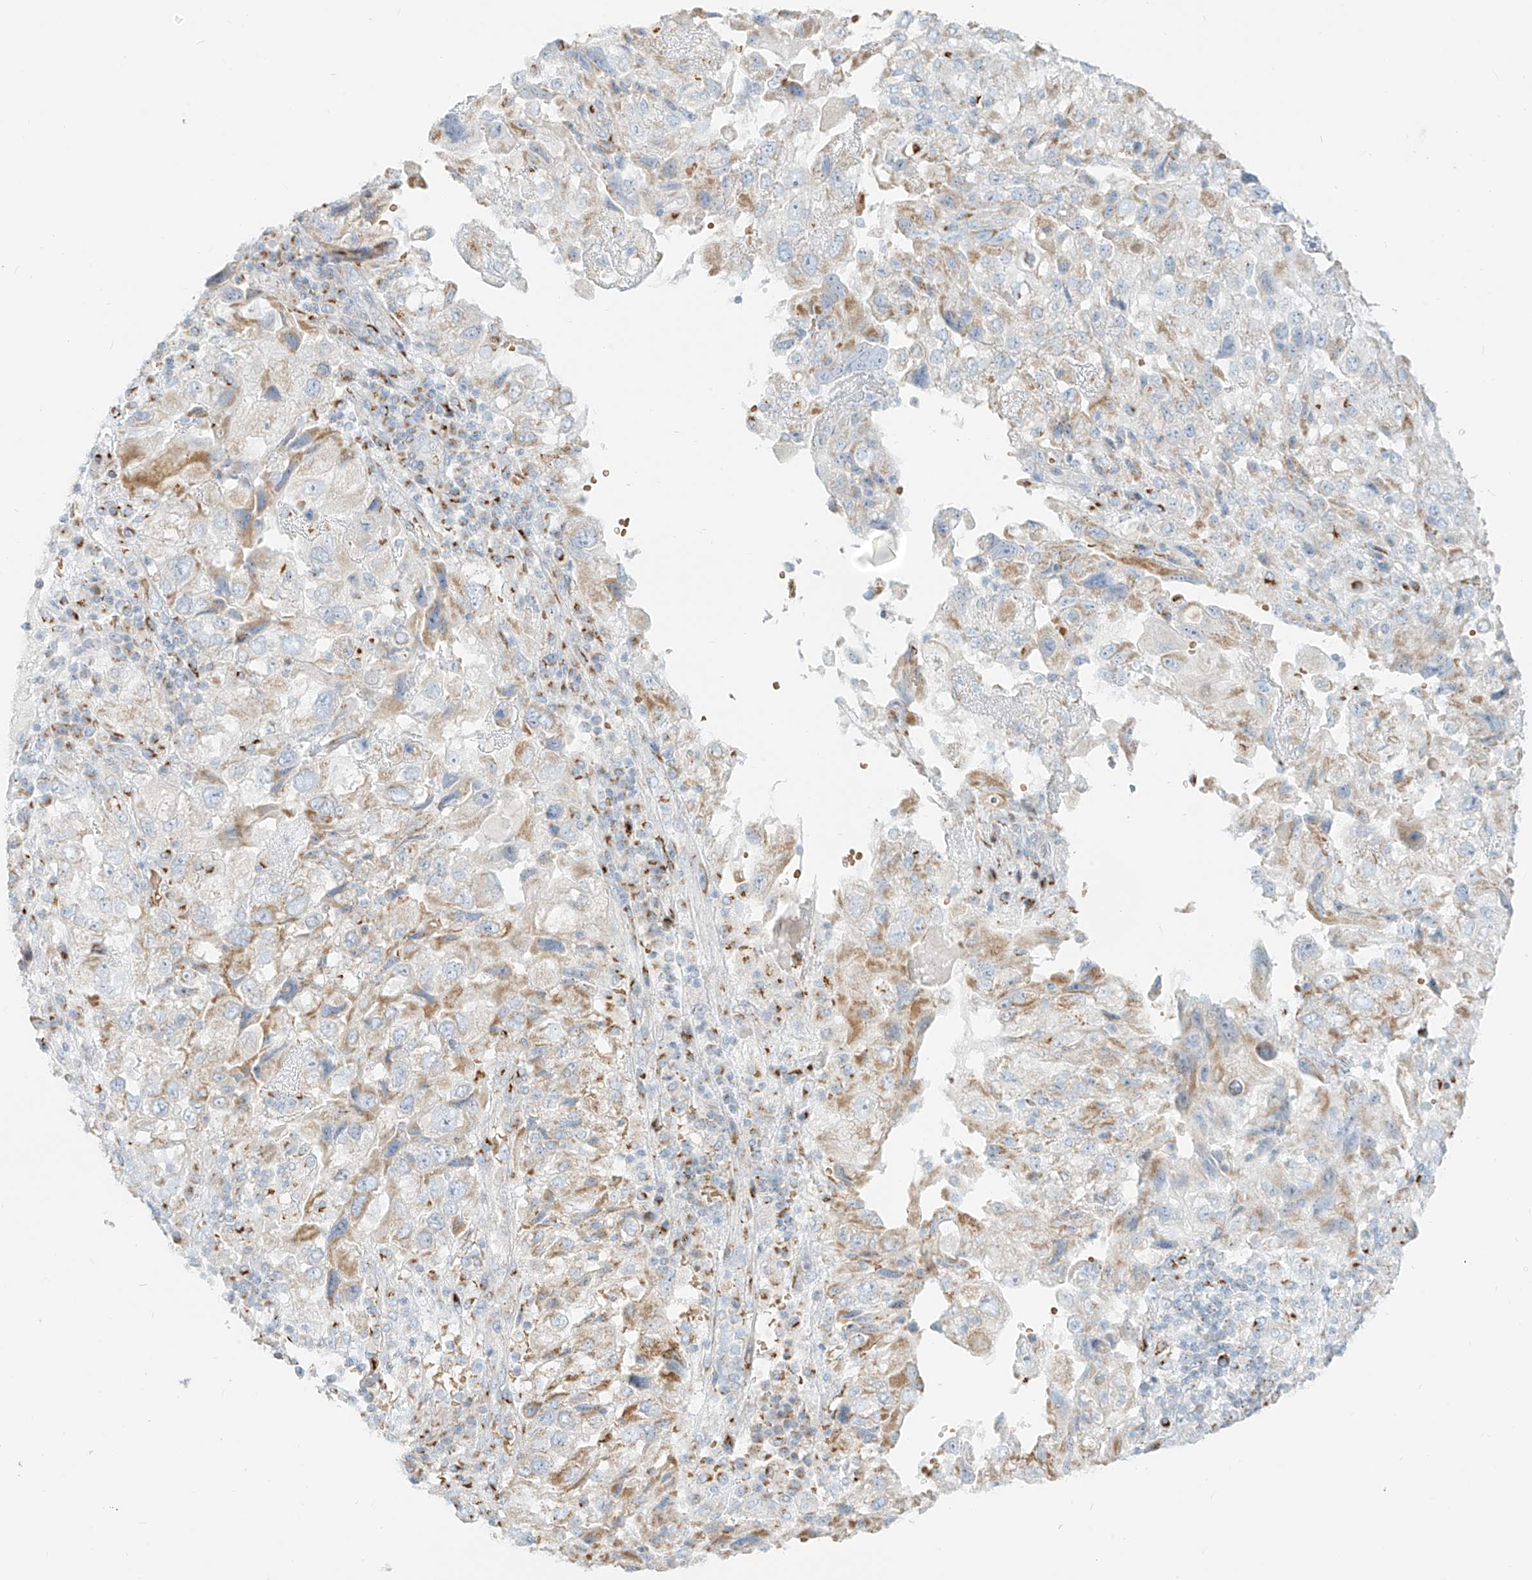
{"staining": {"intensity": "weak", "quantity": "25%-75%", "location": "cytoplasmic/membranous"}, "tissue": "endometrial cancer", "cell_type": "Tumor cells", "image_type": "cancer", "snomed": [{"axis": "morphology", "description": "Adenocarcinoma, NOS"}, {"axis": "topography", "description": "Endometrium"}], "caption": "Immunohistochemistry (IHC) image of endometrial adenocarcinoma stained for a protein (brown), which exhibits low levels of weak cytoplasmic/membranous positivity in approximately 25%-75% of tumor cells.", "gene": "TMEM87B", "patient": {"sex": "female", "age": 49}}